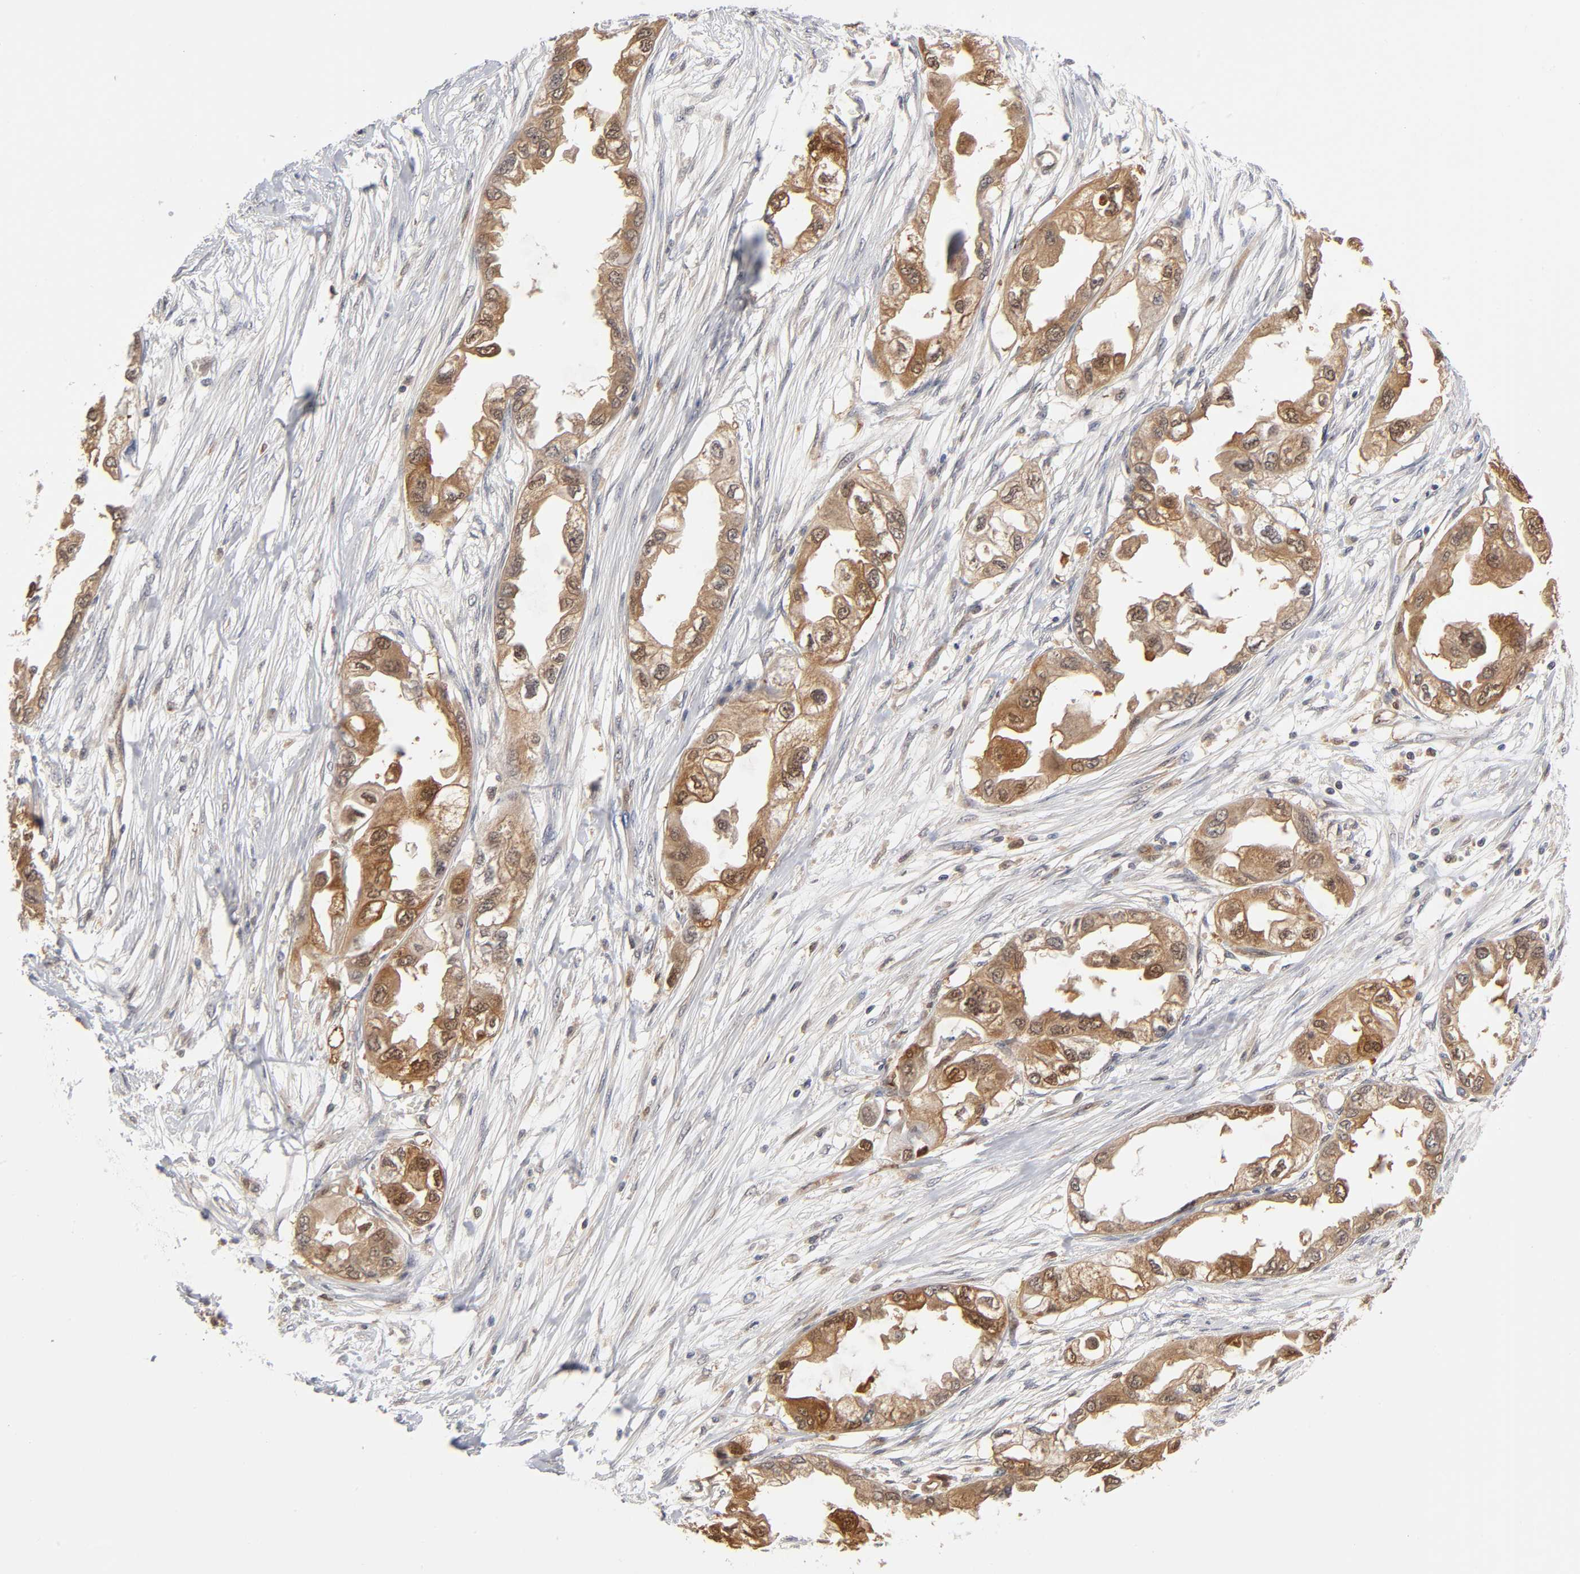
{"staining": {"intensity": "strong", "quantity": ">75%", "location": "cytoplasmic/membranous"}, "tissue": "endometrial cancer", "cell_type": "Tumor cells", "image_type": "cancer", "snomed": [{"axis": "morphology", "description": "Adenocarcinoma, NOS"}, {"axis": "topography", "description": "Endometrium"}], "caption": "Adenocarcinoma (endometrial) stained with immunohistochemistry (IHC) exhibits strong cytoplasmic/membranous expression in approximately >75% of tumor cells.", "gene": "DFFB", "patient": {"sex": "female", "age": 67}}